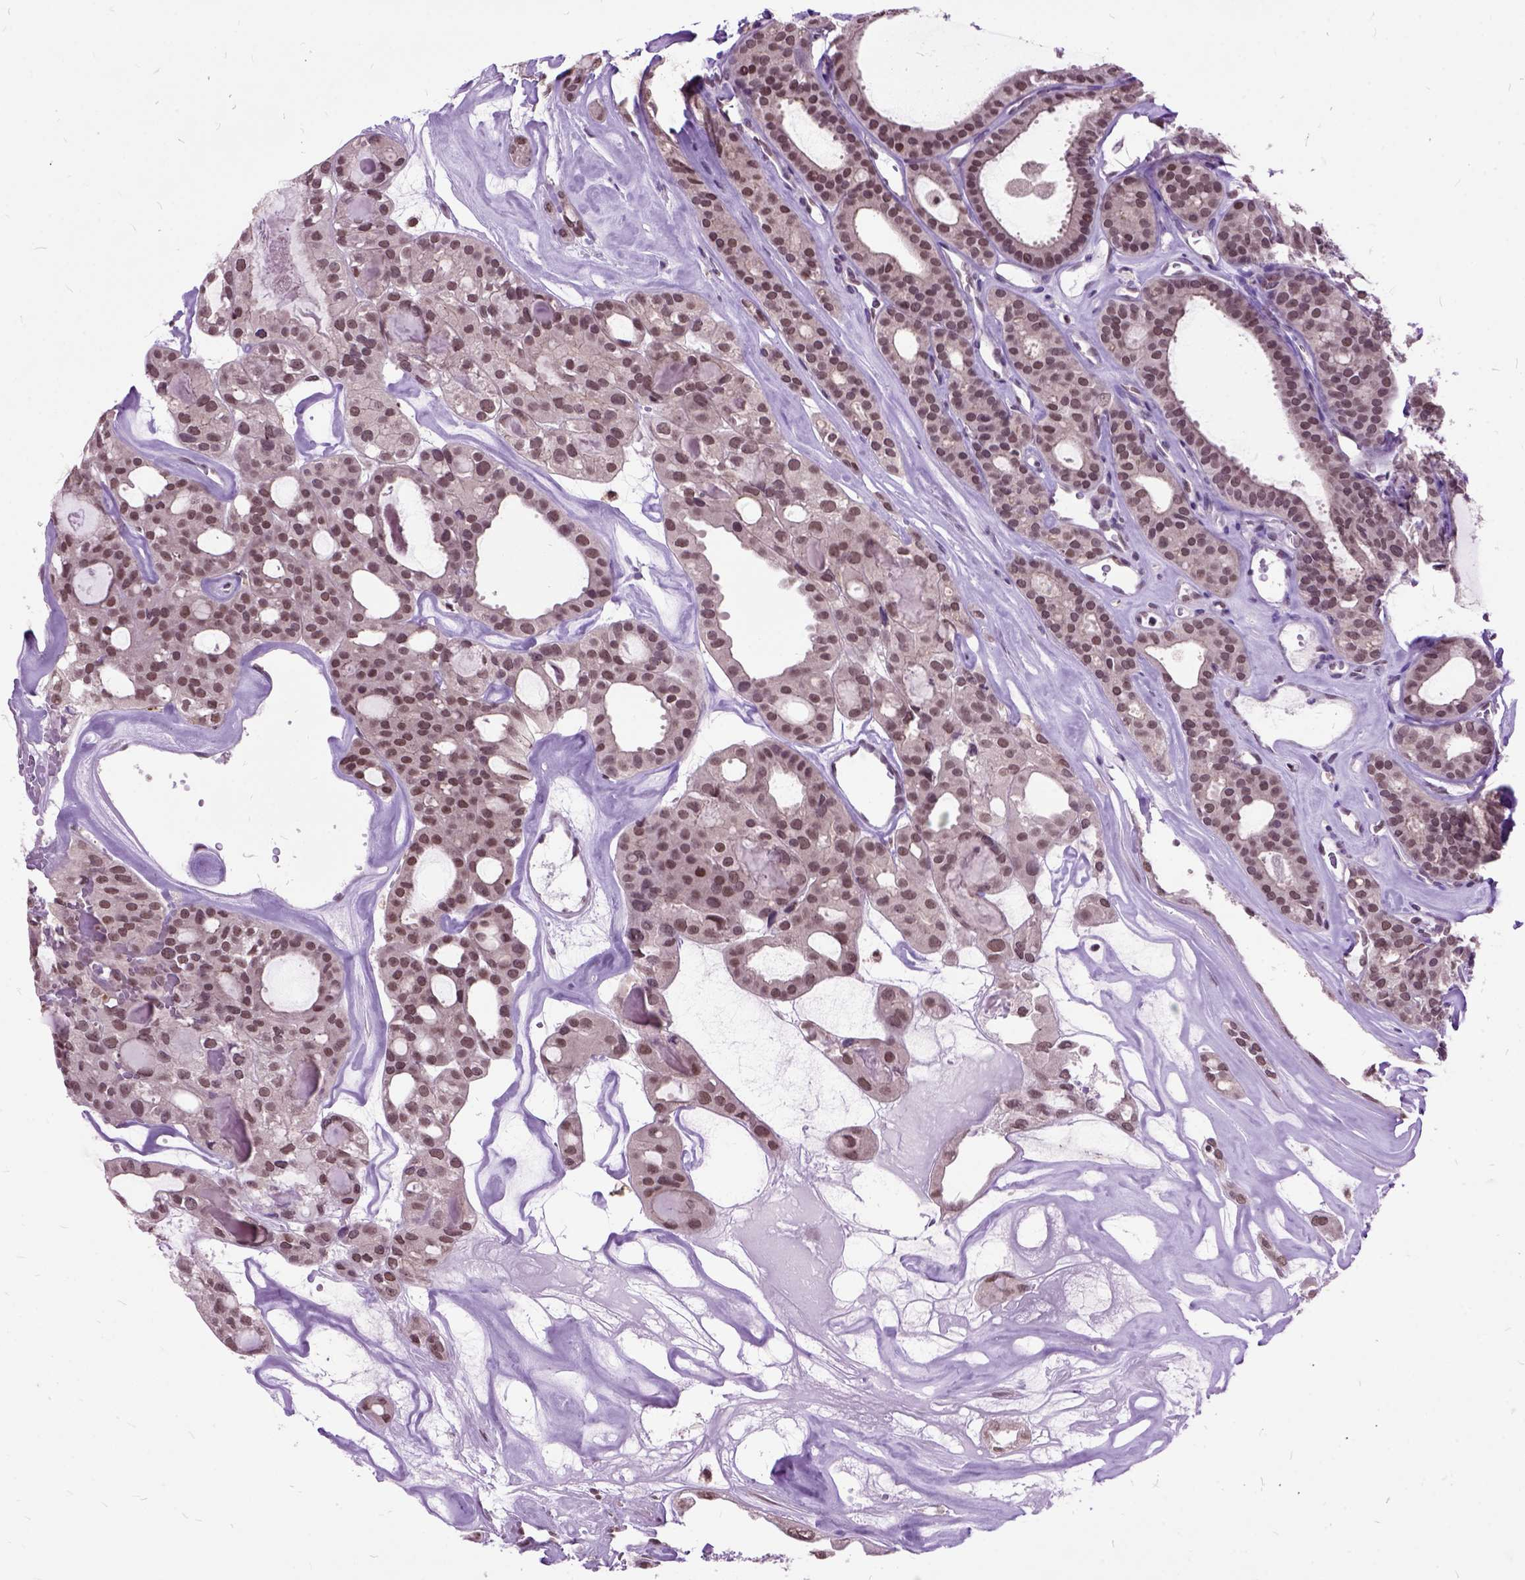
{"staining": {"intensity": "moderate", "quantity": ">75%", "location": "nuclear"}, "tissue": "thyroid cancer", "cell_type": "Tumor cells", "image_type": "cancer", "snomed": [{"axis": "morphology", "description": "Follicular adenoma carcinoma, NOS"}, {"axis": "topography", "description": "Thyroid gland"}], "caption": "This is a histology image of immunohistochemistry (IHC) staining of follicular adenoma carcinoma (thyroid), which shows moderate positivity in the nuclear of tumor cells.", "gene": "ORC5", "patient": {"sex": "male", "age": 75}}